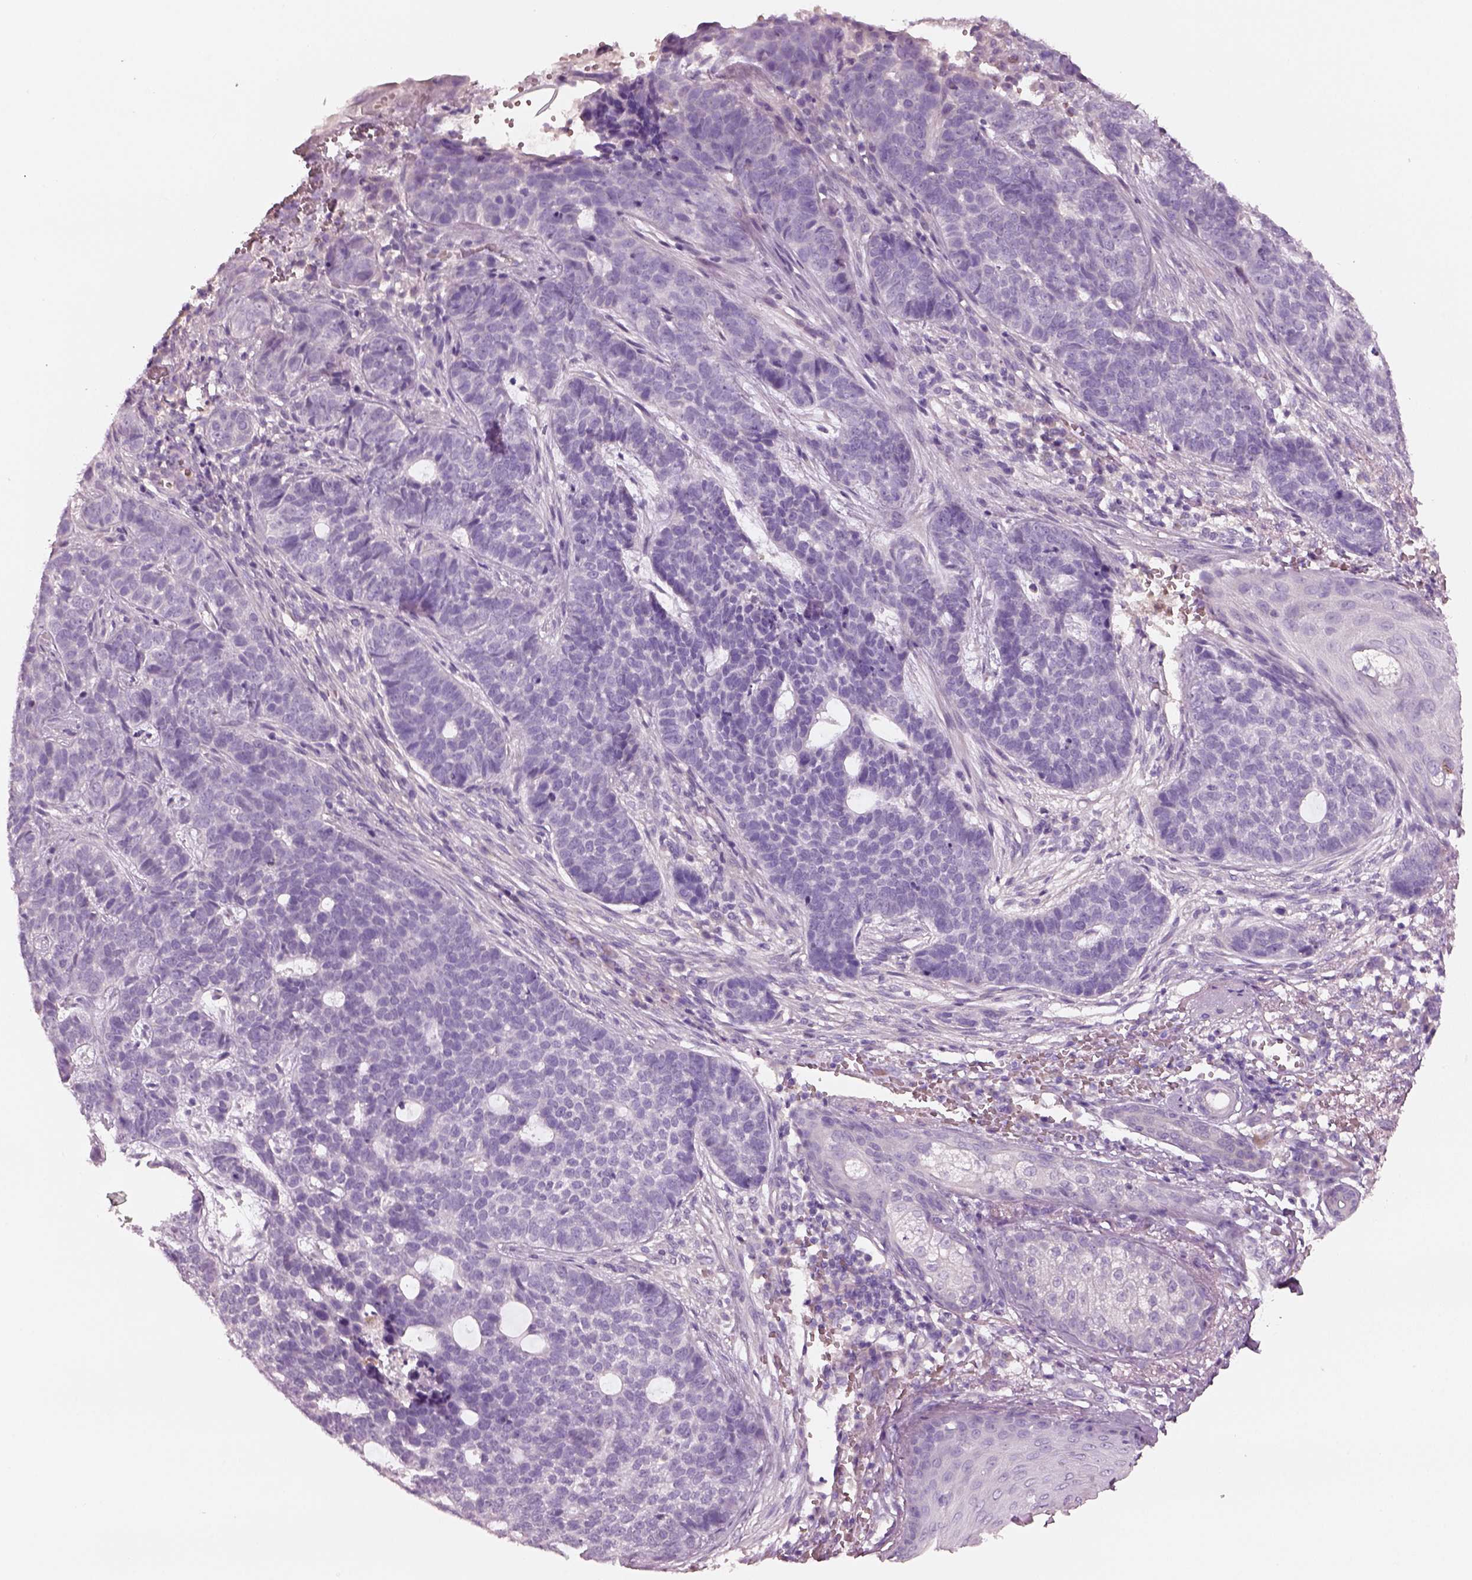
{"staining": {"intensity": "negative", "quantity": "none", "location": "none"}, "tissue": "skin cancer", "cell_type": "Tumor cells", "image_type": "cancer", "snomed": [{"axis": "morphology", "description": "Basal cell carcinoma"}, {"axis": "topography", "description": "Skin"}], "caption": "Immunohistochemistry micrograph of neoplastic tissue: human skin basal cell carcinoma stained with DAB (3,3'-diaminobenzidine) demonstrates no significant protein staining in tumor cells.", "gene": "ELSPBP1", "patient": {"sex": "female", "age": 69}}